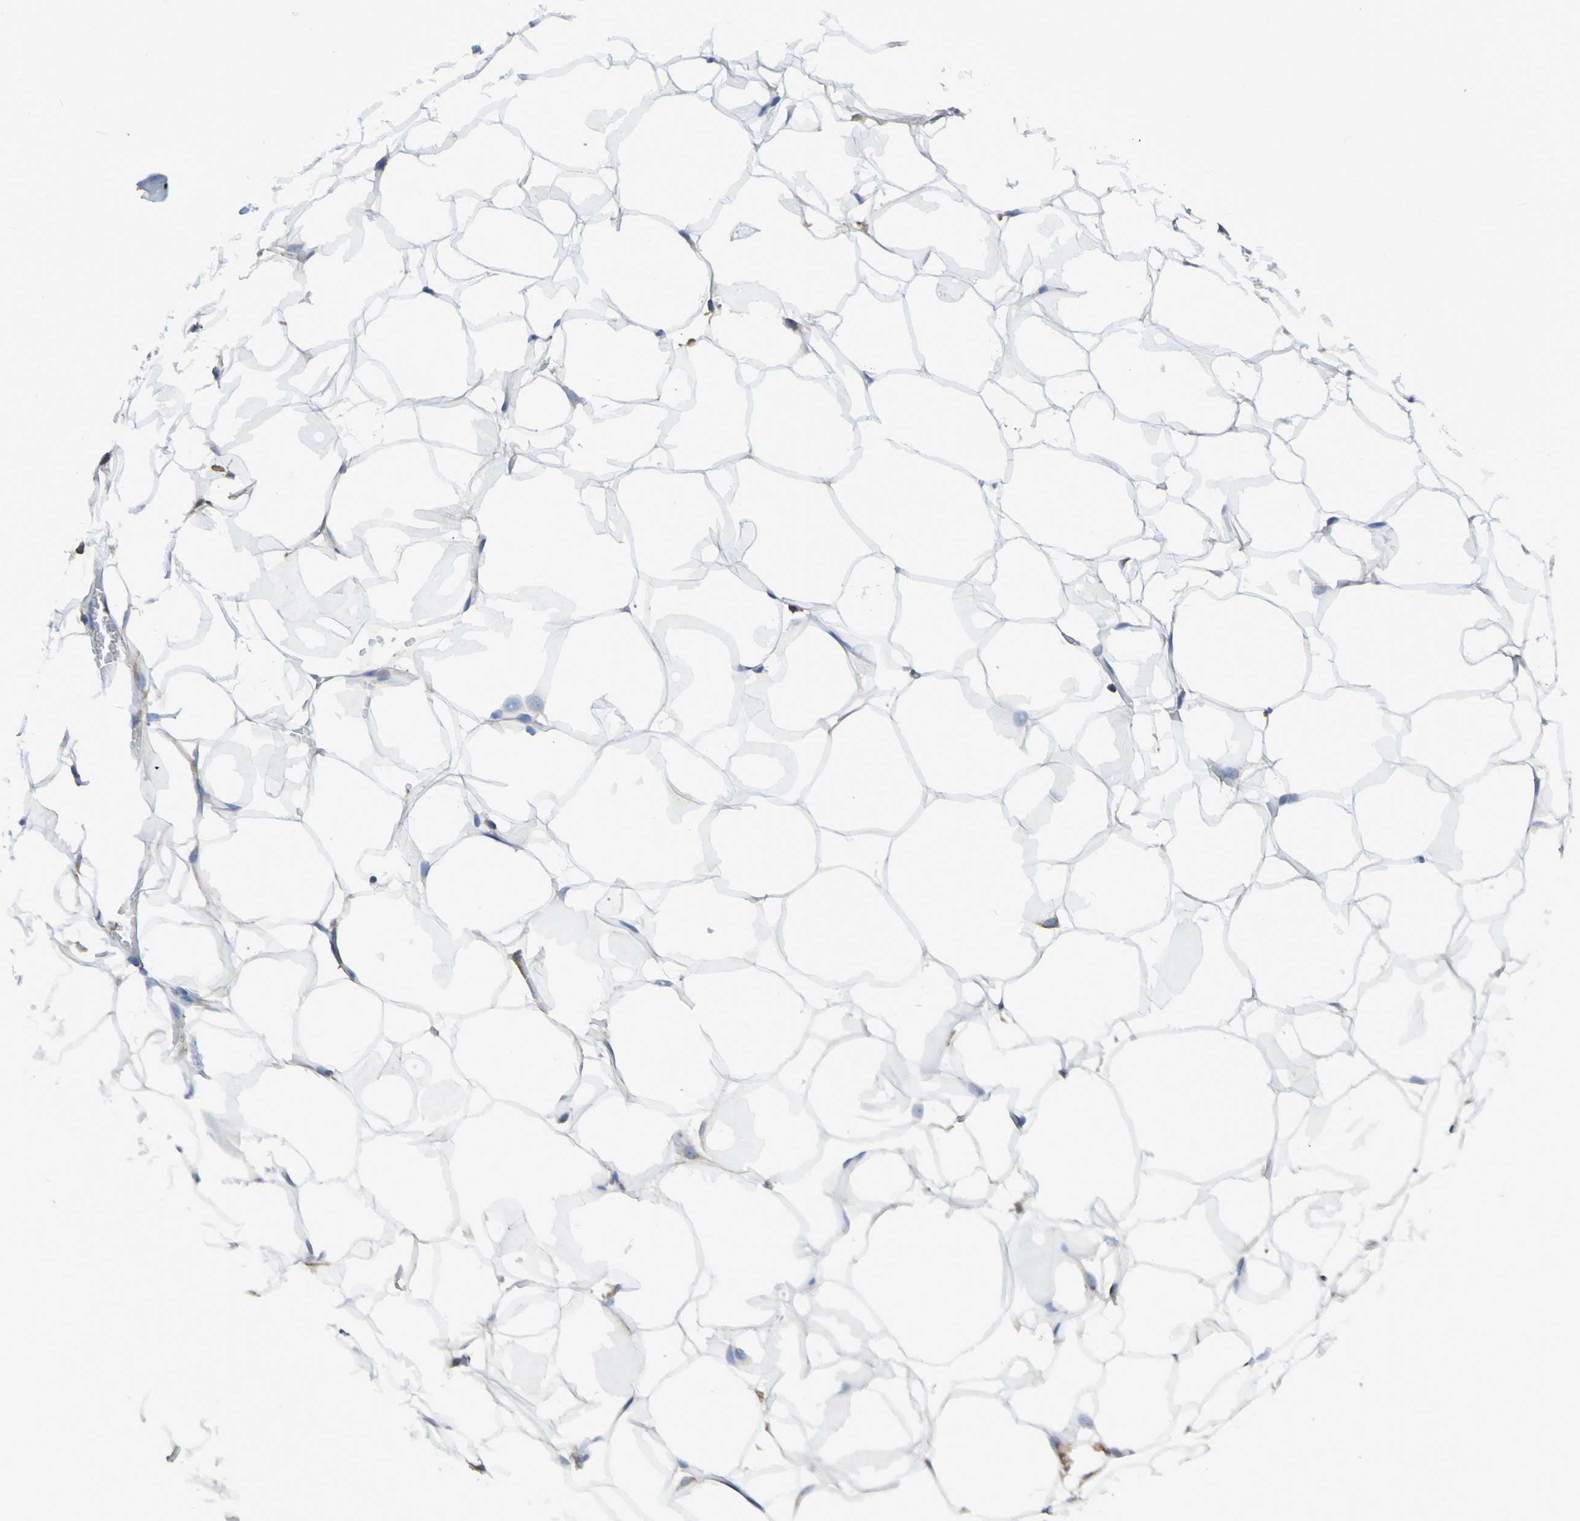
{"staining": {"intensity": "negative", "quantity": "none", "location": "none"}, "tissue": "adipose tissue", "cell_type": "Adipocytes", "image_type": "normal", "snomed": [{"axis": "morphology", "description": "Normal tissue, NOS"}, {"axis": "topography", "description": "Breast"}, {"axis": "topography", "description": "Adipose tissue"}], "caption": "Human adipose tissue stained for a protein using immunohistochemistry reveals no positivity in adipocytes.", "gene": "SCRG1", "patient": {"sex": "female", "age": 25}}